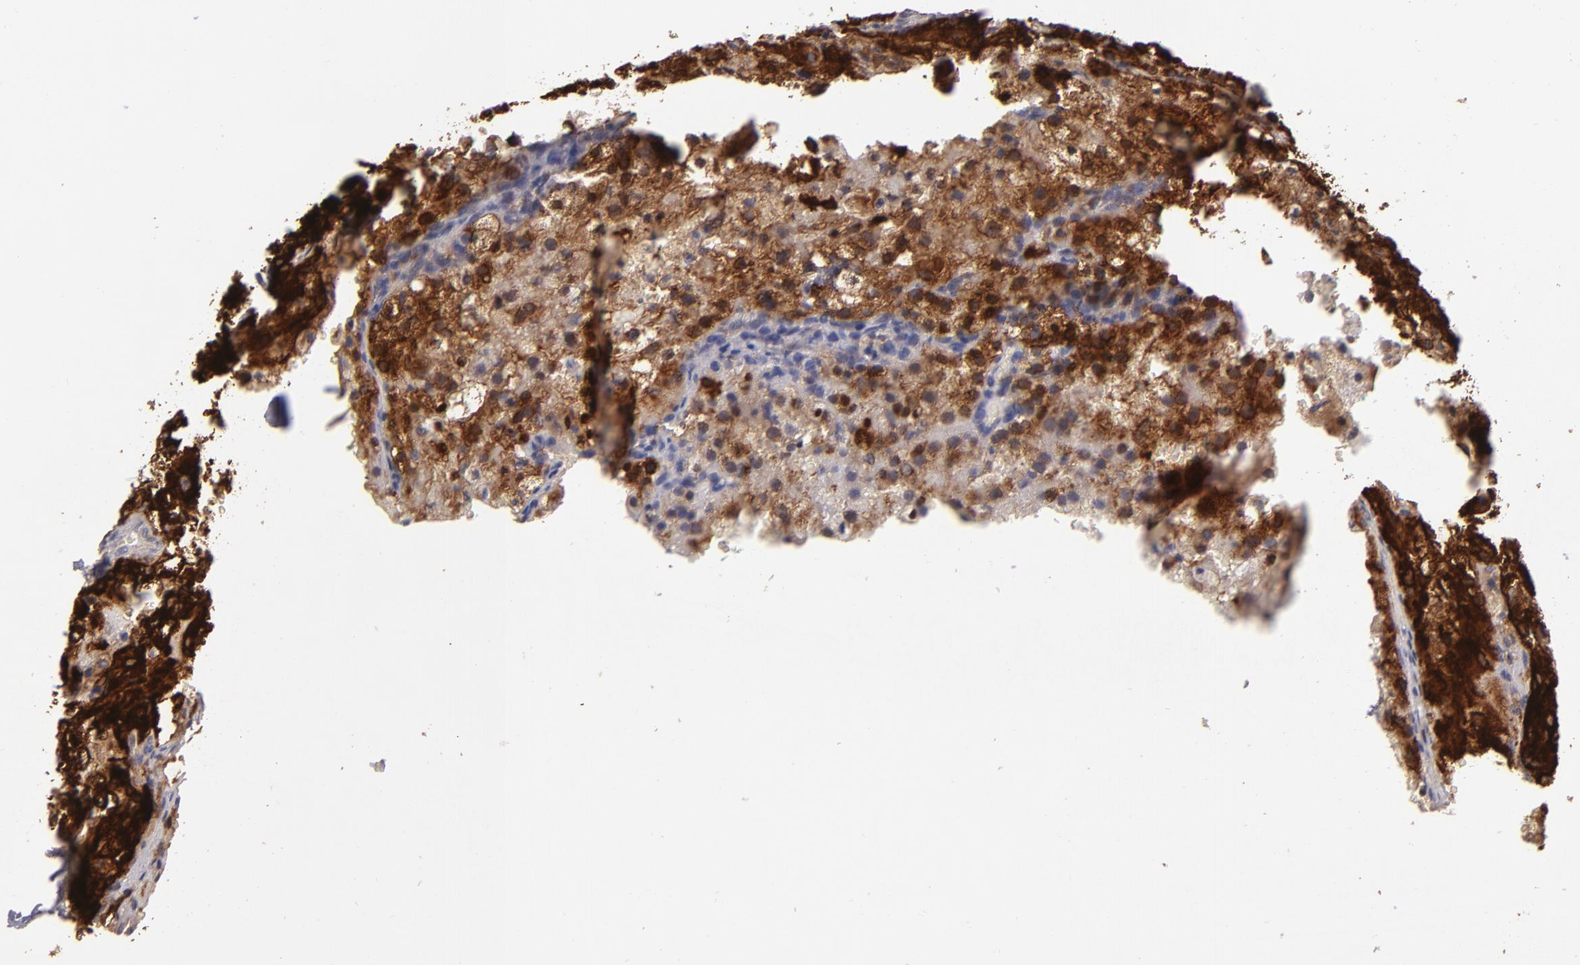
{"staining": {"intensity": "strong", "quantity": ">75%", "location": "cytoplasmic/membranous"}, "tissue": "renal cancer", "cell_type": "Tumor cells", "image_type": "cancer", "snomed": [{"axis": "morphology", "description": "Adenocarcinoma, NOS"}, {"axis": "topography", "description": "Kidney"}], "caption": "Renal cancer (adenocarcinoma) tissue shows strong cytoplasmic/membranous expression in approximately >75% of tumor cells", "gene": "MMP10", "patient": {"sex": "female", "age": 74}}